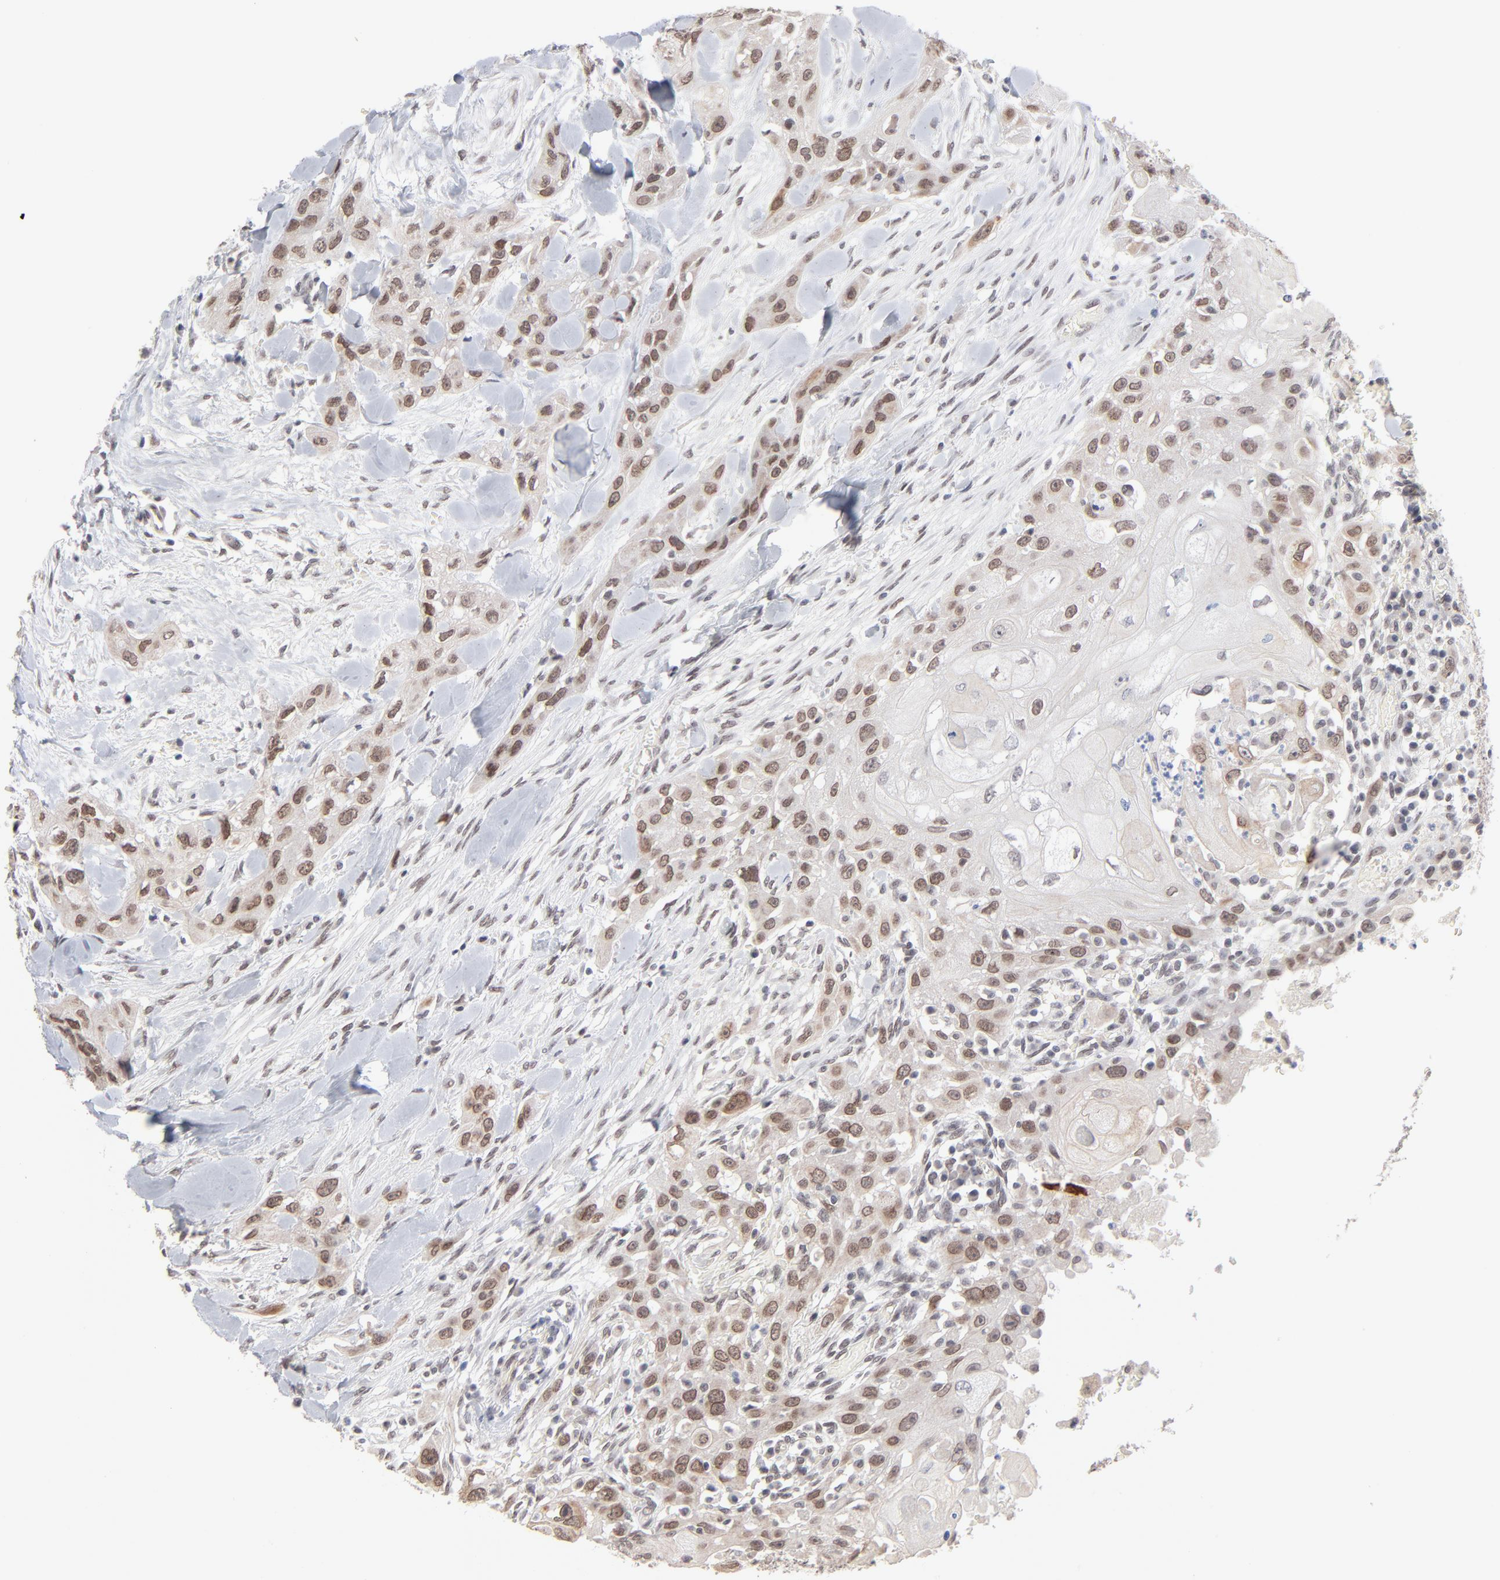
{"staining": {"intensity": "weak", "quantity": ">75%", "location": "nuclear"}, "tissue": "head and neck cancer", "cell_type": "Tumor cells", "image_type": "cancer", "snomed": [{"axis": "morphology", "description": "Neoplasm, malignant, NOS"}, {"axis": "topography", "description": "Salivary gland"}, {"axis": "topography", "description": "Head-Neck"}], "caption": "This is an image of immunohistochemistry staining of head and neck cancer (neoplasm (malignant)), which shows weak staining in the nuclear of tumor cells.", "gene": "MBIP", "patient": {"sex": "male", "age": 43}}